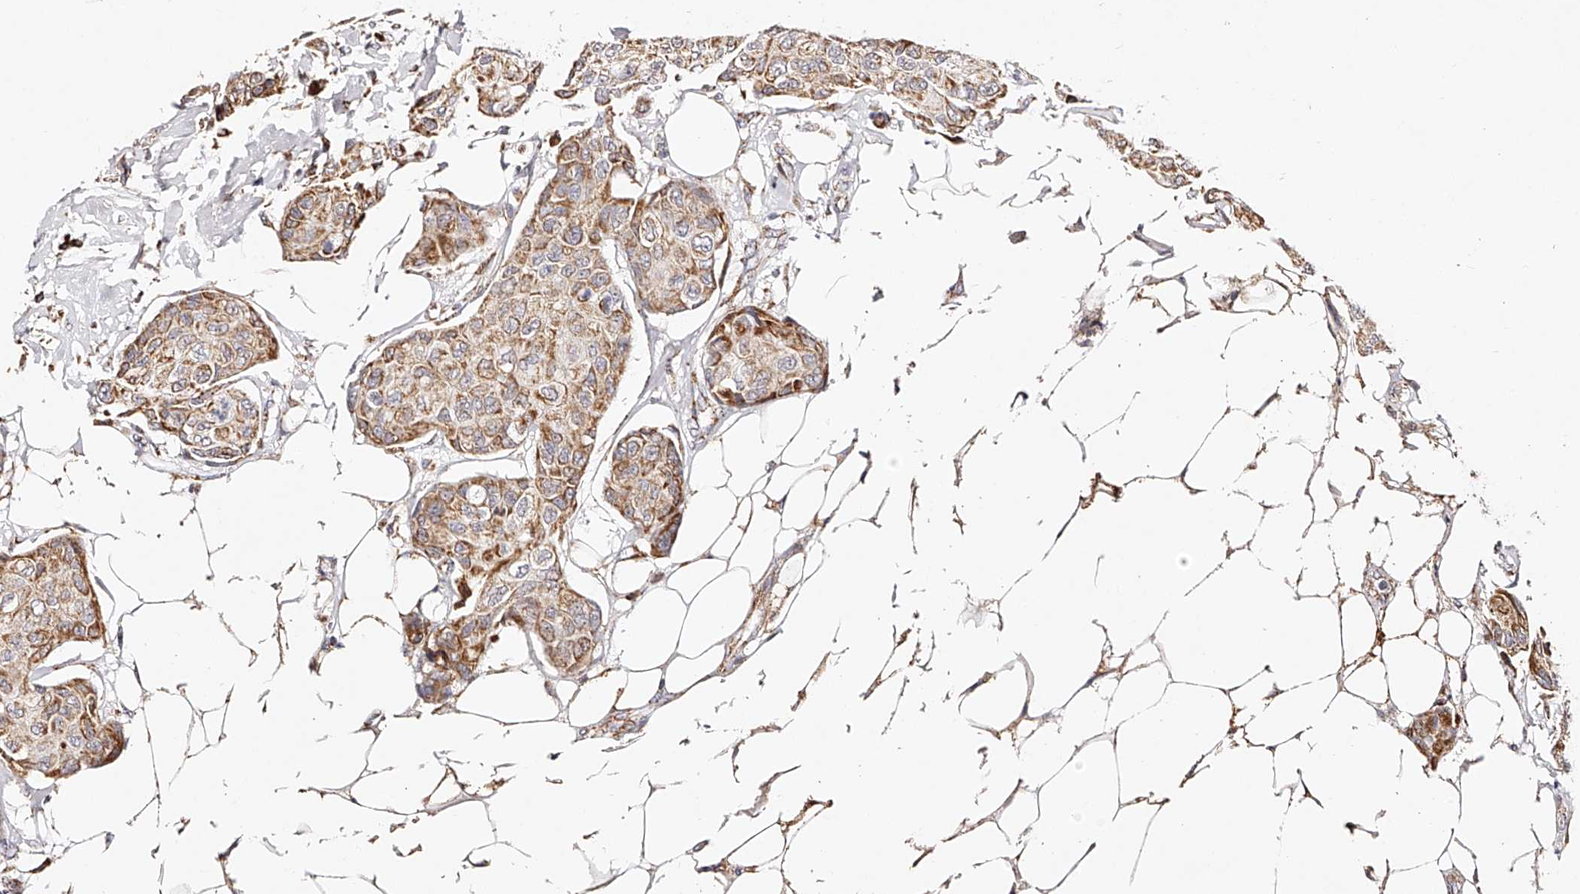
{"staining": {"intensity": "moderate", "quantity": ">75%", "location": "cytoplasmic/membranous"}, "tissue": "breast cancer", "cell_type": "Tumor cells", "image_type": "cancer", "snomed": [{"axis": "morphology", "description": "Duct carcinoma"}, {"axis": "topography", "description": "Breast"}], "caption": "Breast intraductal carcinoma was stained to show a protein in brown. There is medium levels of moderate cytoplasmic/membranous positivity in approximately >75% of tumor cells.", "gene": "NDUFV3", "patient": {"sex": "female", "age": 80}}